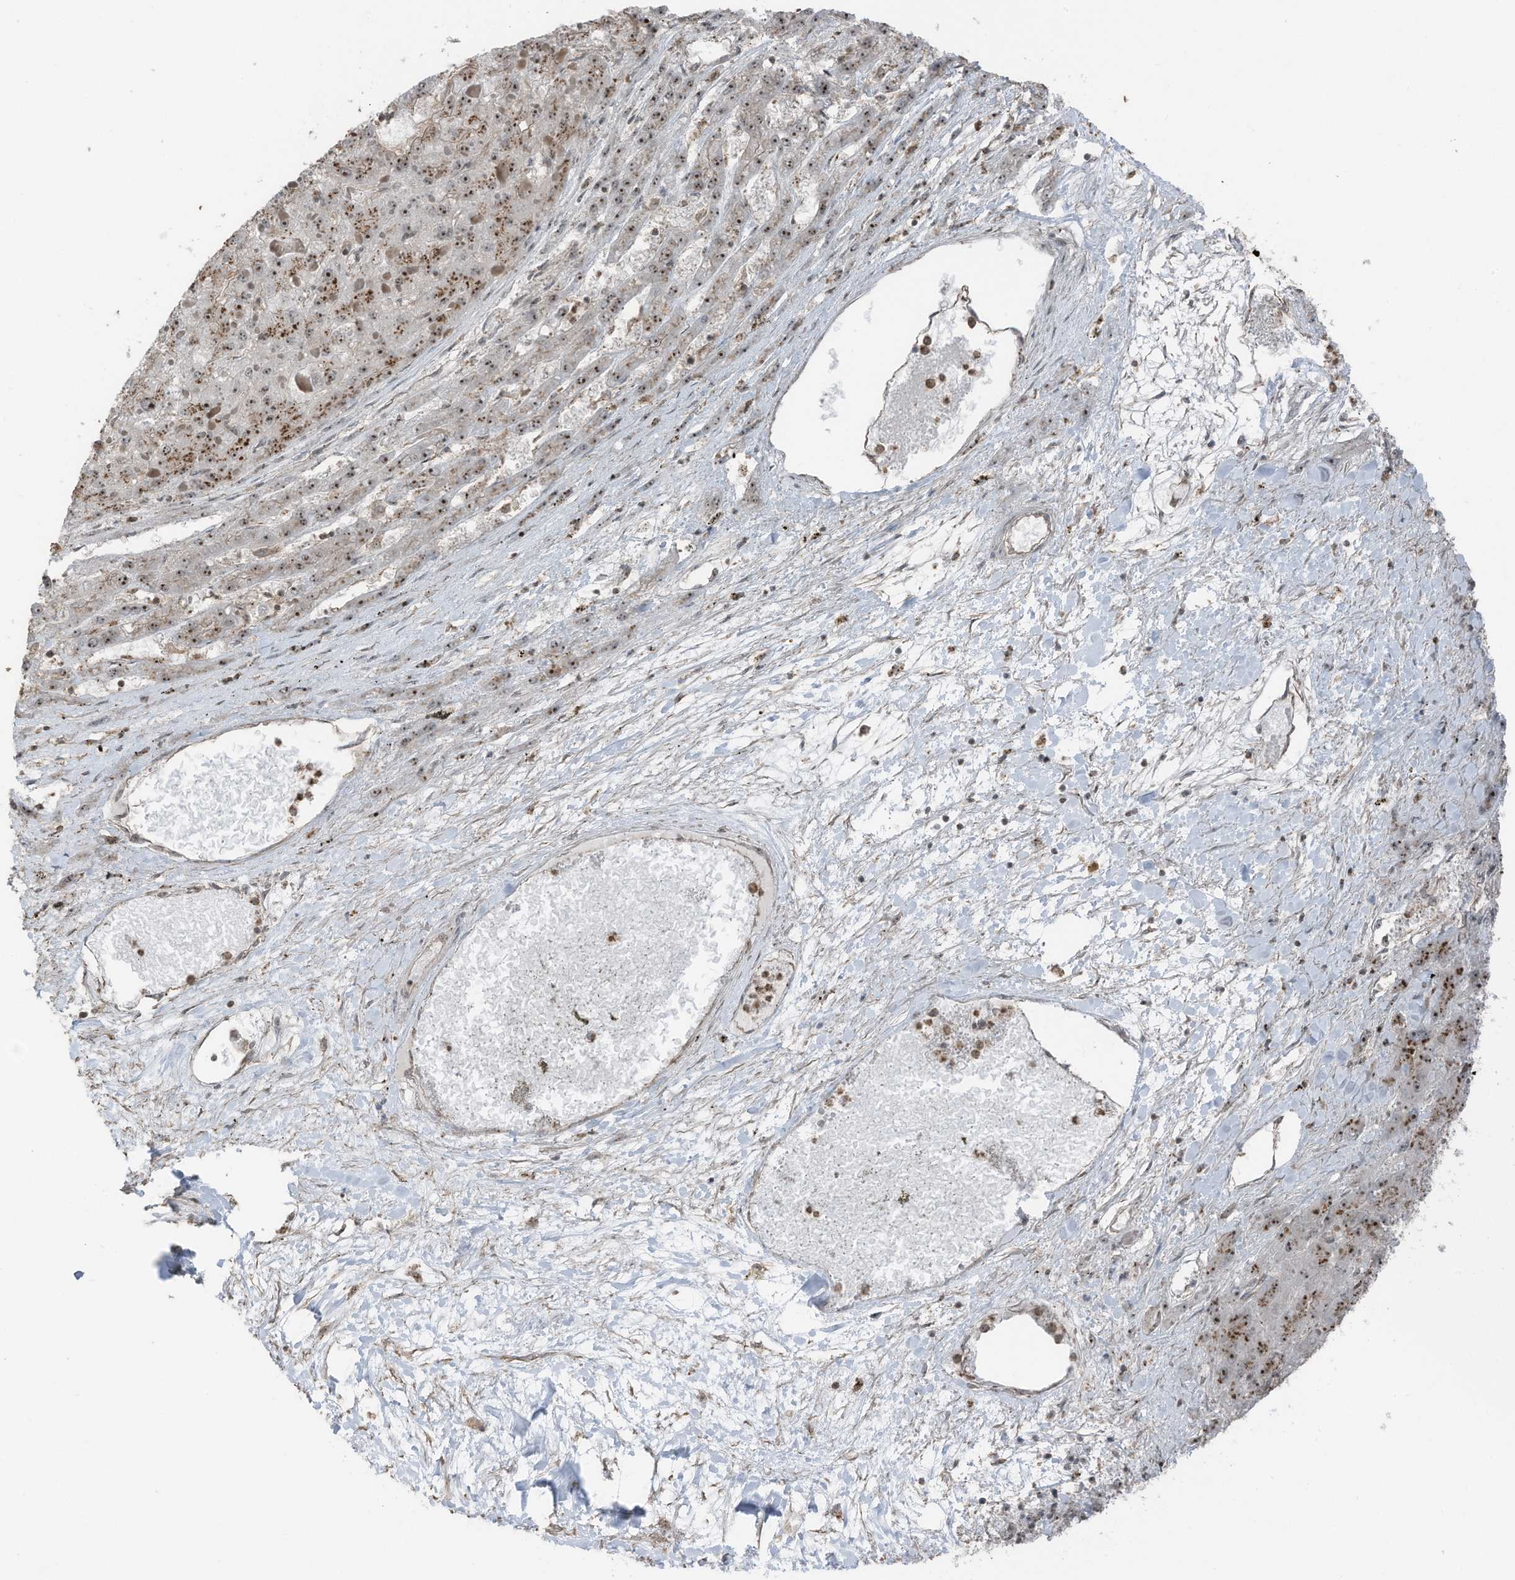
{"staining": {"intensity": "moderate", "quantity": ">75%", "location": "nuclear"}, "tissue": "liver cancer", "cell_type": "Tumor cells", "image_type": "cancer", "snomed": [{"axis": "morphology", "description": "Carcinoma, Hepatocellular, NOS"}, {"axis": "topography", "description": "Liver"}], "caption": "The photomicrograph reveals immunohistochemical staining of liver hepatocellular carcinoma. There is moderate nuclear staining is seen in approximately >75% of tumor cells.", "gene": "UTP3", "patient": {"sex": "female", "age": 73}}